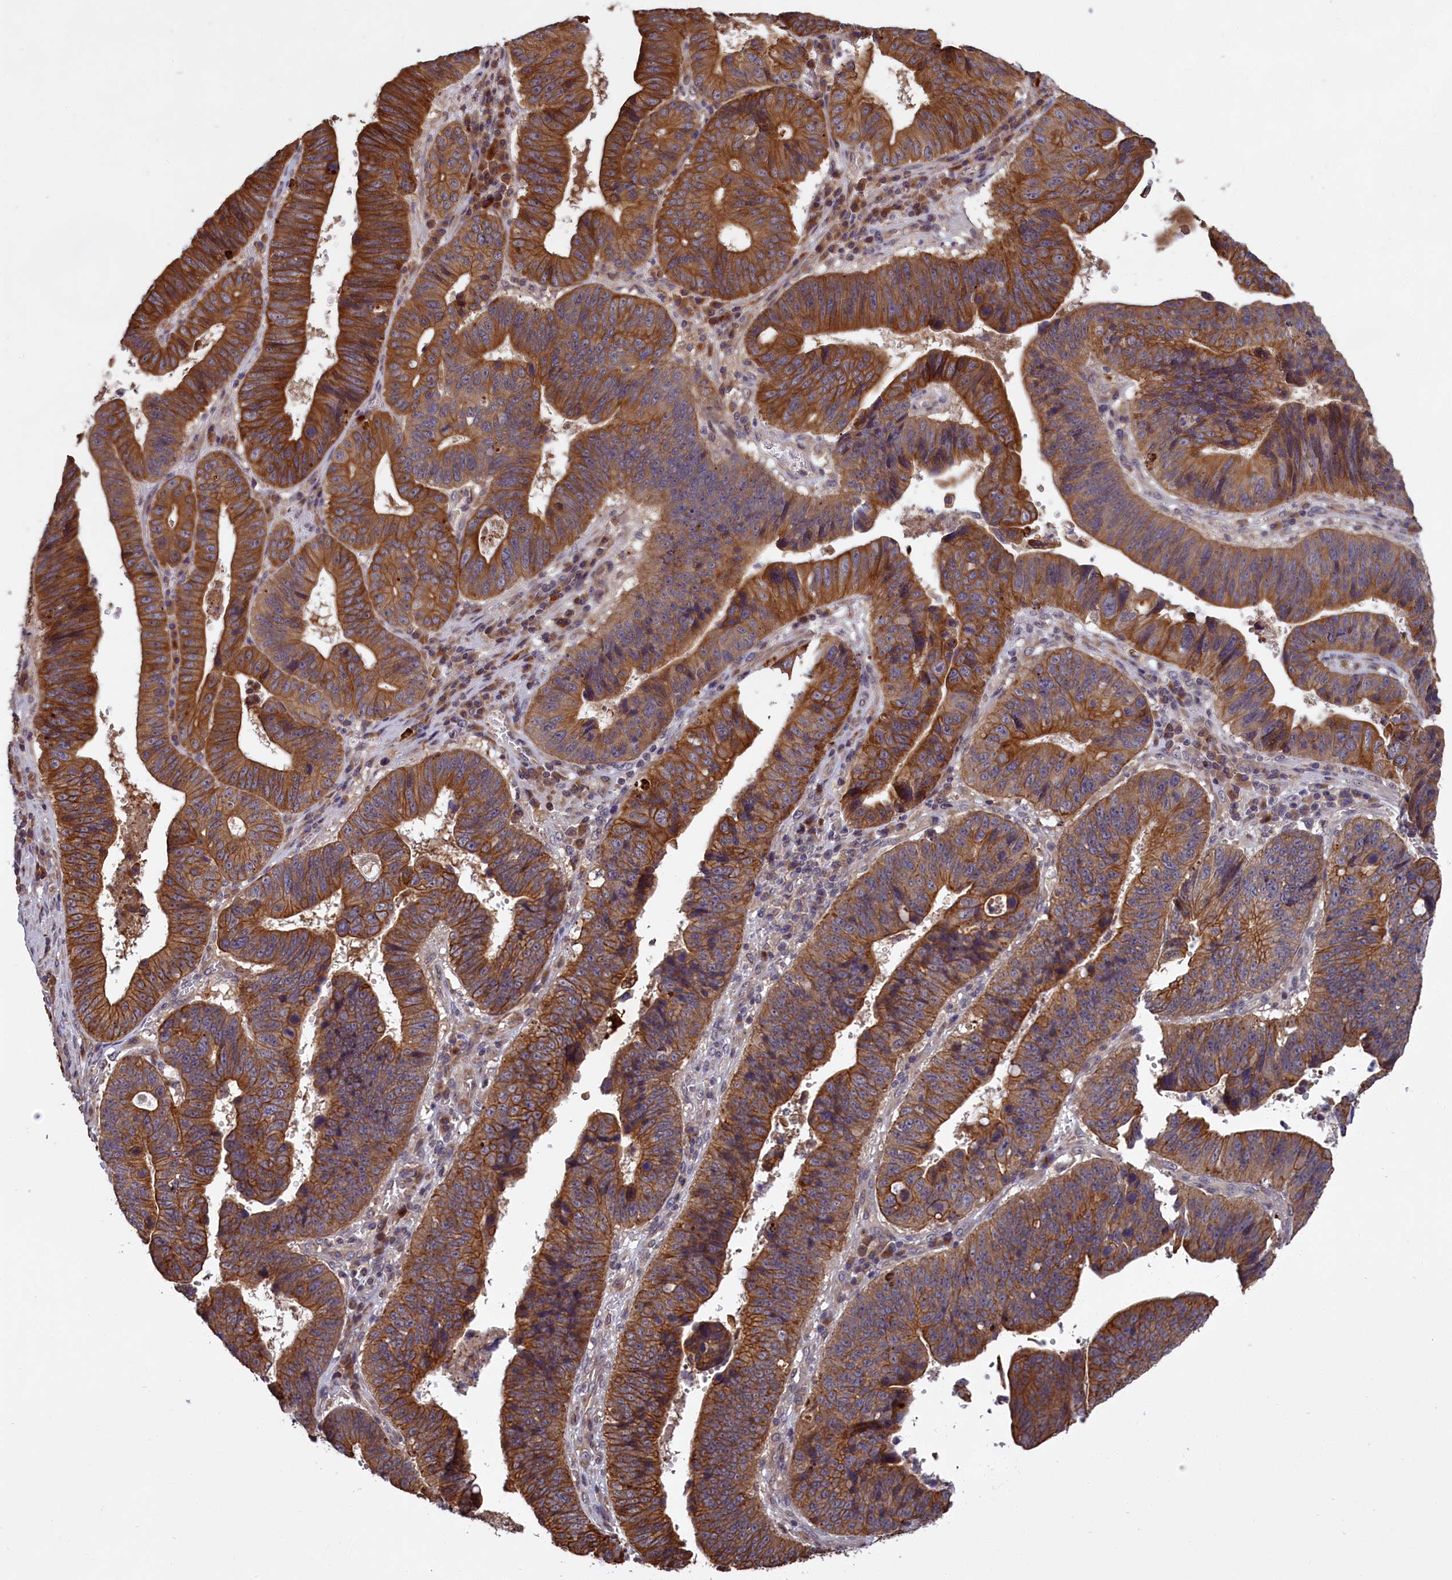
{"staining": {"intensity": "strong", "quantity": ">75%", "location": "cytoplasmic/membranous"}, "tissue": "stomach cancer", "cell_type": "Tumor cells", "image_type": "cancer", "snomed": [{"axis": "morphology", "description": "Adenocarcinoma, NOS"}, {"axis": "topography", "description": "Stomach"}], "caption": "Immunohistochemical staining of stomach adenocarcinoma shows strong cytoplasmic/membranous protein staining in approximately >75% of tumor cells.", "gene": "DENND1B", "patient": {"sex": "male", "age": 59}}